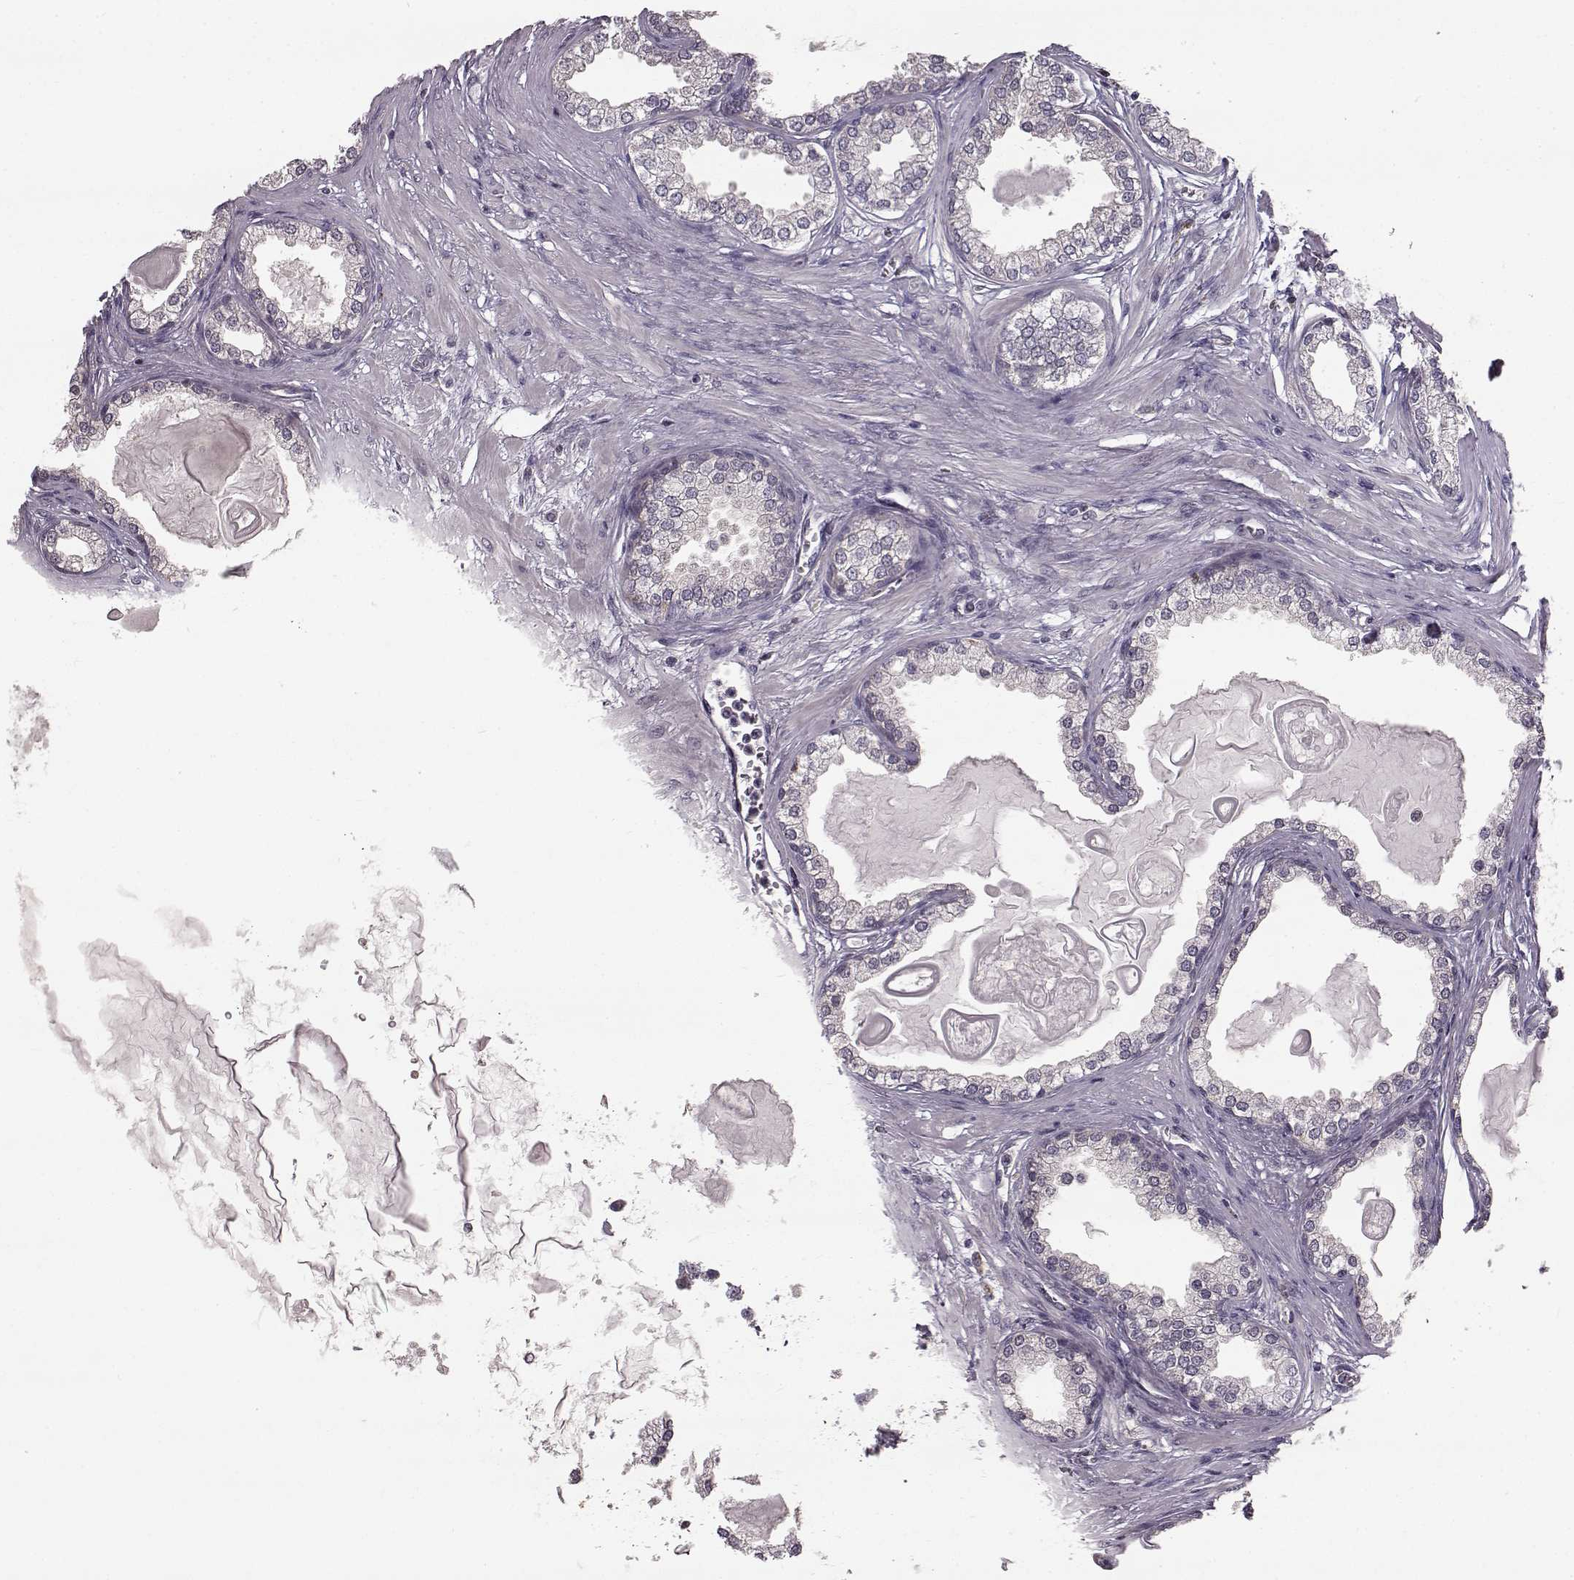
{"staining": {"intensity": "negative", "quantity": "none", "location": "none"}, "tissue": "prostate cancer", "cell_type": "Tumor cells", "image_type": "cancer", "snomed": [{"axis": "morphology", "description": "Normal tissue, NOS"}, {"axis": "morphology", "description": "Adenocarcinoma, High grade"}, {"axis": "topography", "description": "Prostate"}], "caption": "DAB immunohistochemical staining of prostate cancer (high-grade adenocarcinoma) reveals no significant staining in tumor cells.", "gene": "SPAG17", "patient": {"sex": "male", "age": 83}}